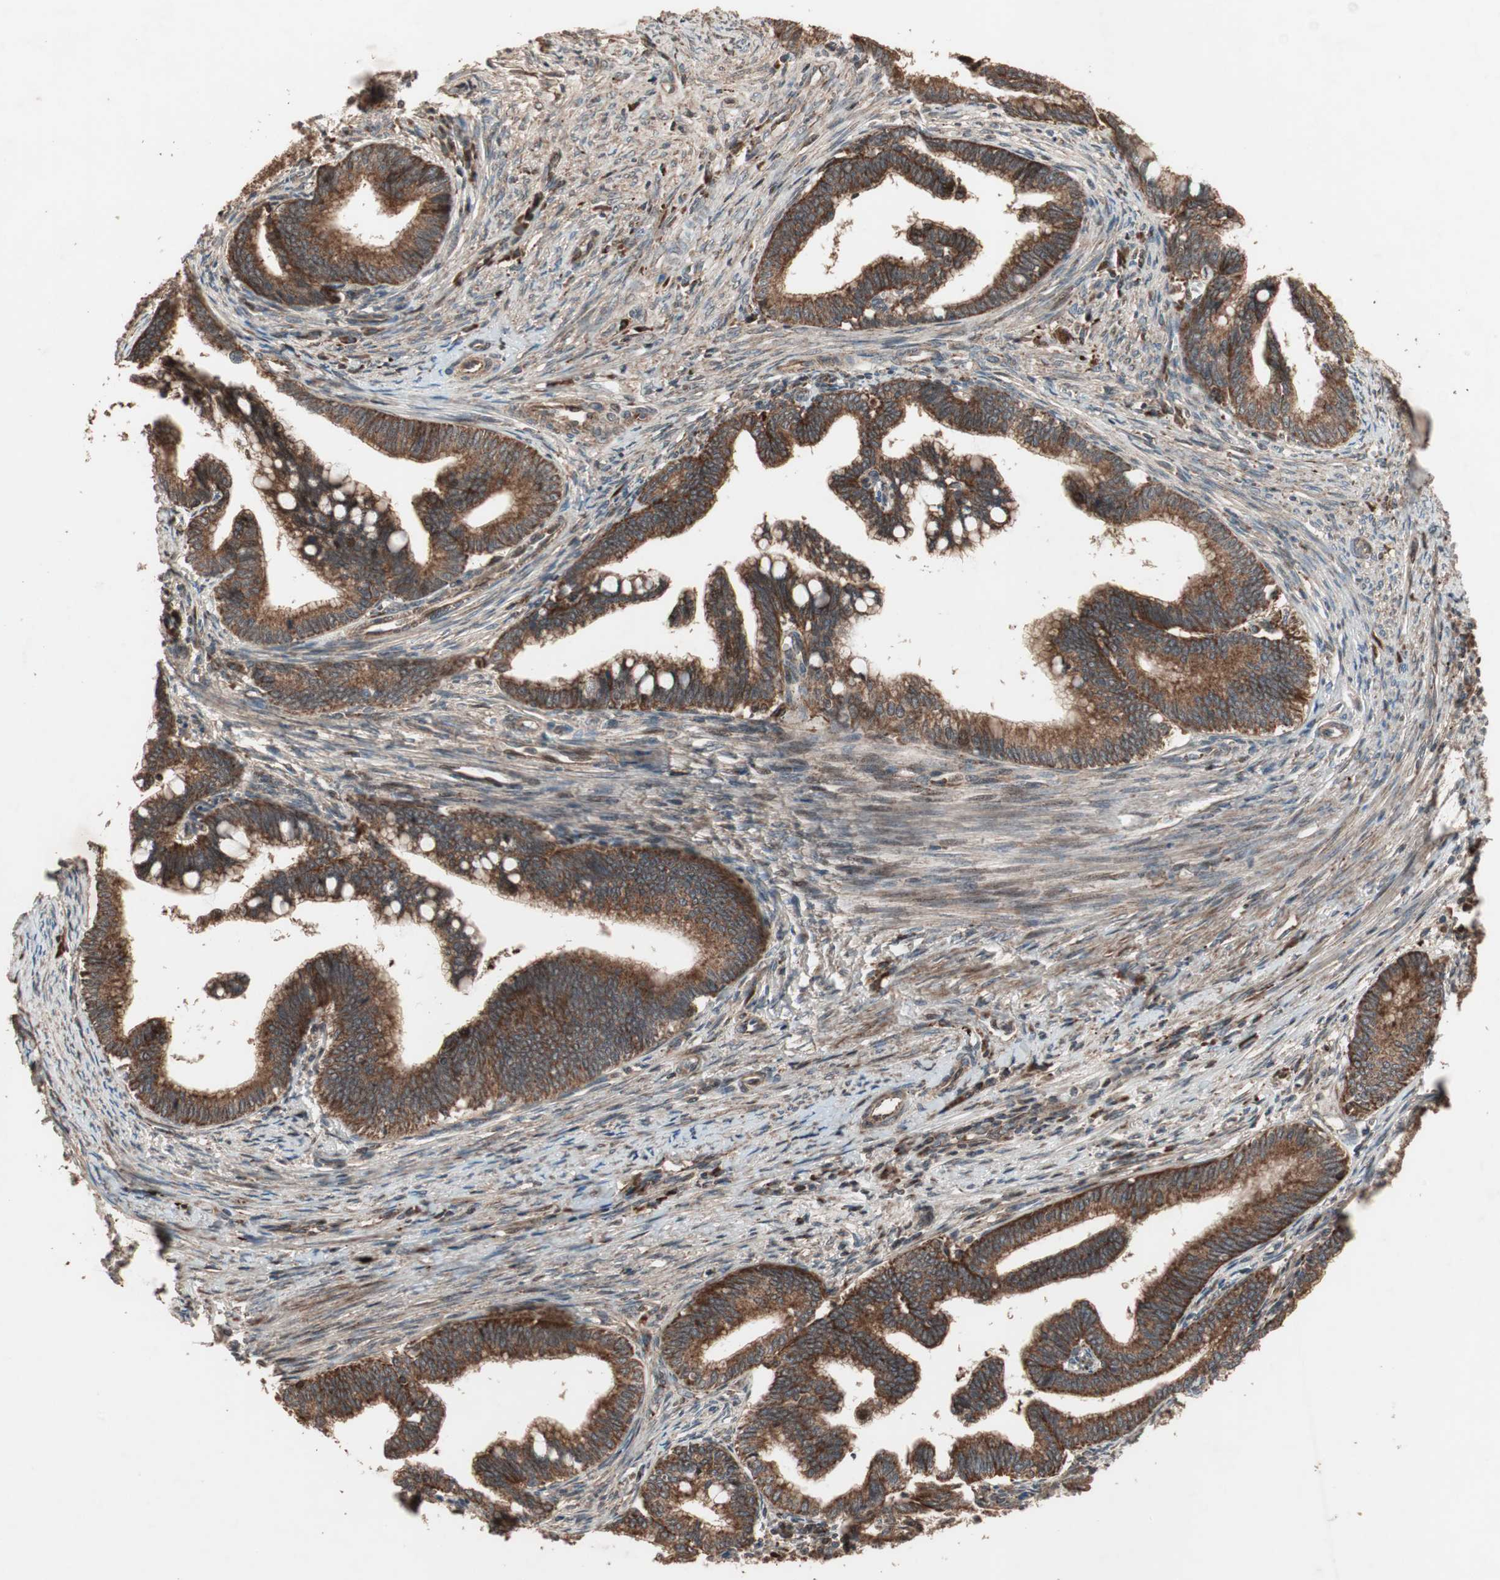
{"staining": {"intensity": "strong", "quantity": ">75%", "location": "cytoplasmic/membranous"}, "tissue": "cervical cancer", "cell_type": "Tumor cells", "image_type": "cancer", "snomed": [{"axis": "morphology", "description": "Adenocarcinoma, NOS"}, {"axis": "topography", "description": "Cervix"}], "caption": "Protein expression by IHC demonstrates strong cytoplasmic/membranous positivity in approximately >75% of tumor cells in cervical cancer. Nuclei are stained in blue.", "gene": "RAB1A", "patient": {"sex": "female", "age": 36}}